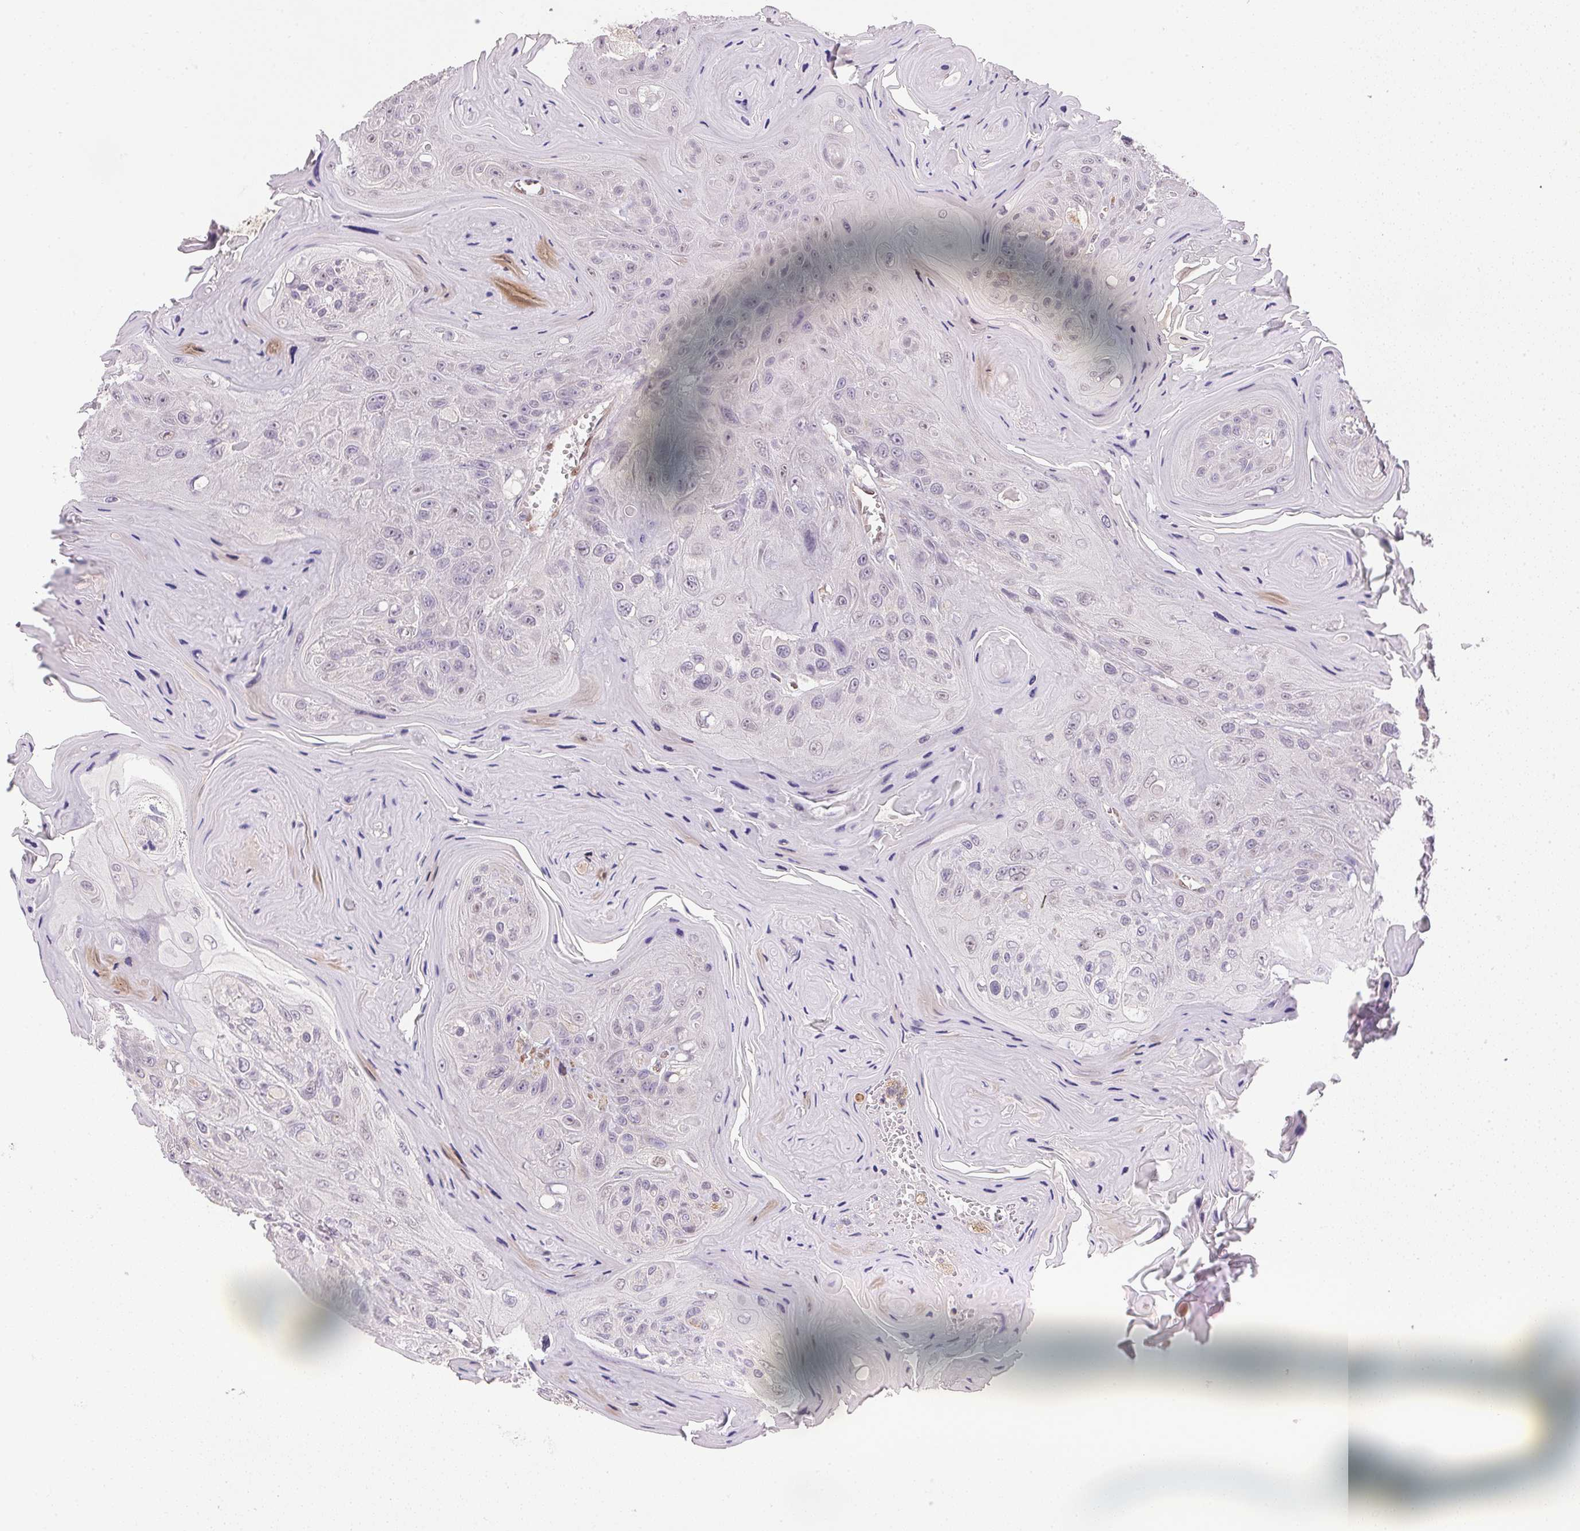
{"staining": {"intensity": "negative", "quantity": "none", "location": "none"}, "tissue": "head and neck cancer", "cell_type": "Tumor cells", "image_type": "cancer", "snomed": [{"axis": "morphology", "description": "Squamous cell carcinoma, NOS"}, {"axis": "topography", "description": "Head-Neck"}], "caption": "Immunohistochemistry (IHC) photomicrograph of head and neck squamous cell carcinoma stained for a protein (brown), which displays no staining in tumor cells.", "gene": "SC5D", "patient": {"sex": "female", "age": 59}}